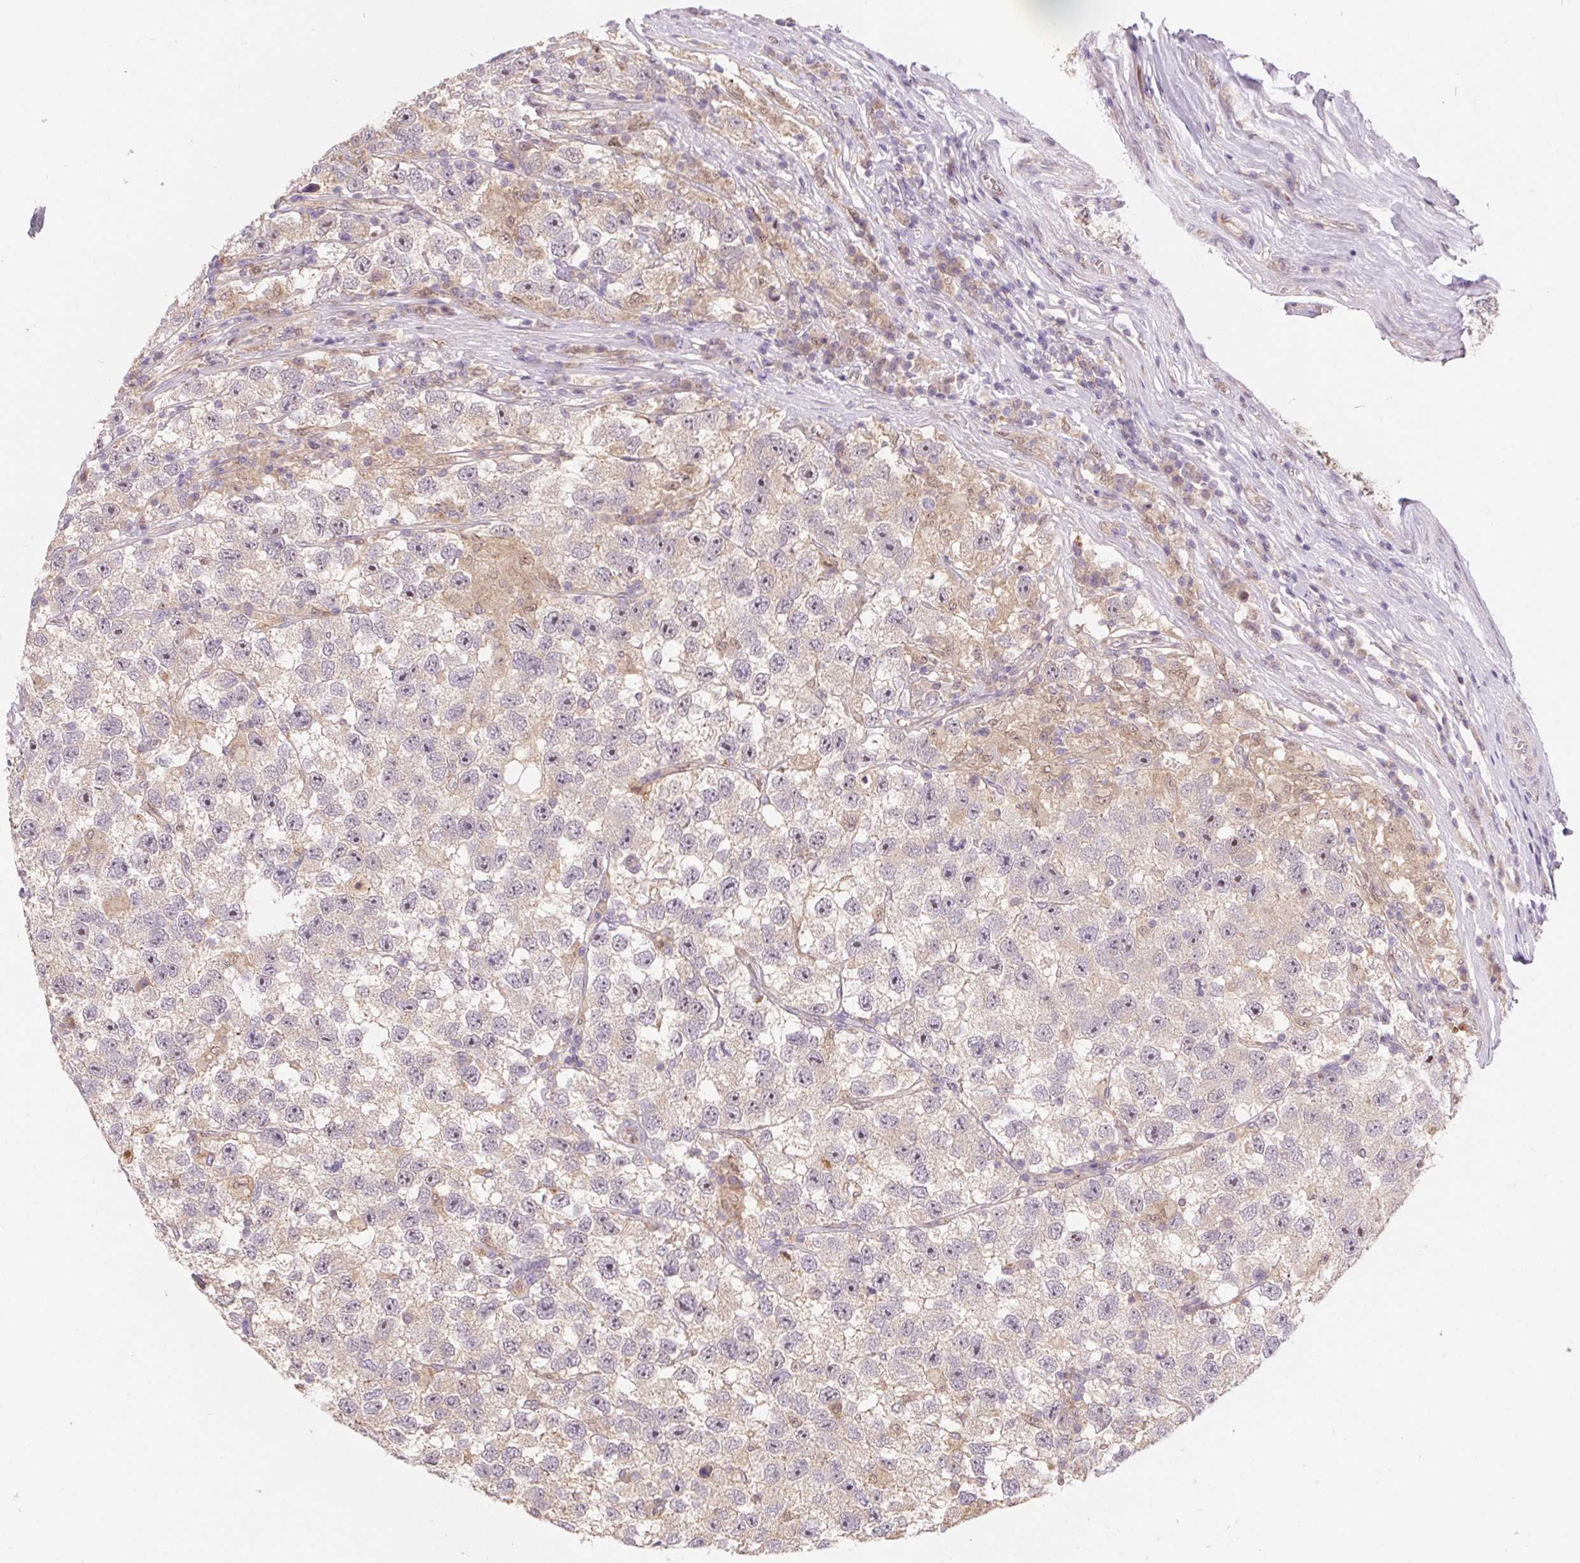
{"staining": {"intensity": "weak", "quantity": "25%-75%", "location": "cytoplasmic/membranous"}, "tissue": "testis cancer", "cell_type": "Tumor cells", "image_type": "cancer", "snomed": [{"axis": "morphology", "description": "Seminoma, NOS"}, {"axis": "topography", "description": "Testis"}], "caption": "A brown stain shows weak cytoplasmic/membranous expression of a protein in testis seminoma tumor cells. Nuclei are stained in blue.", "gene": "NUDT16", "patient": {"sex": "male", "age": 26}}